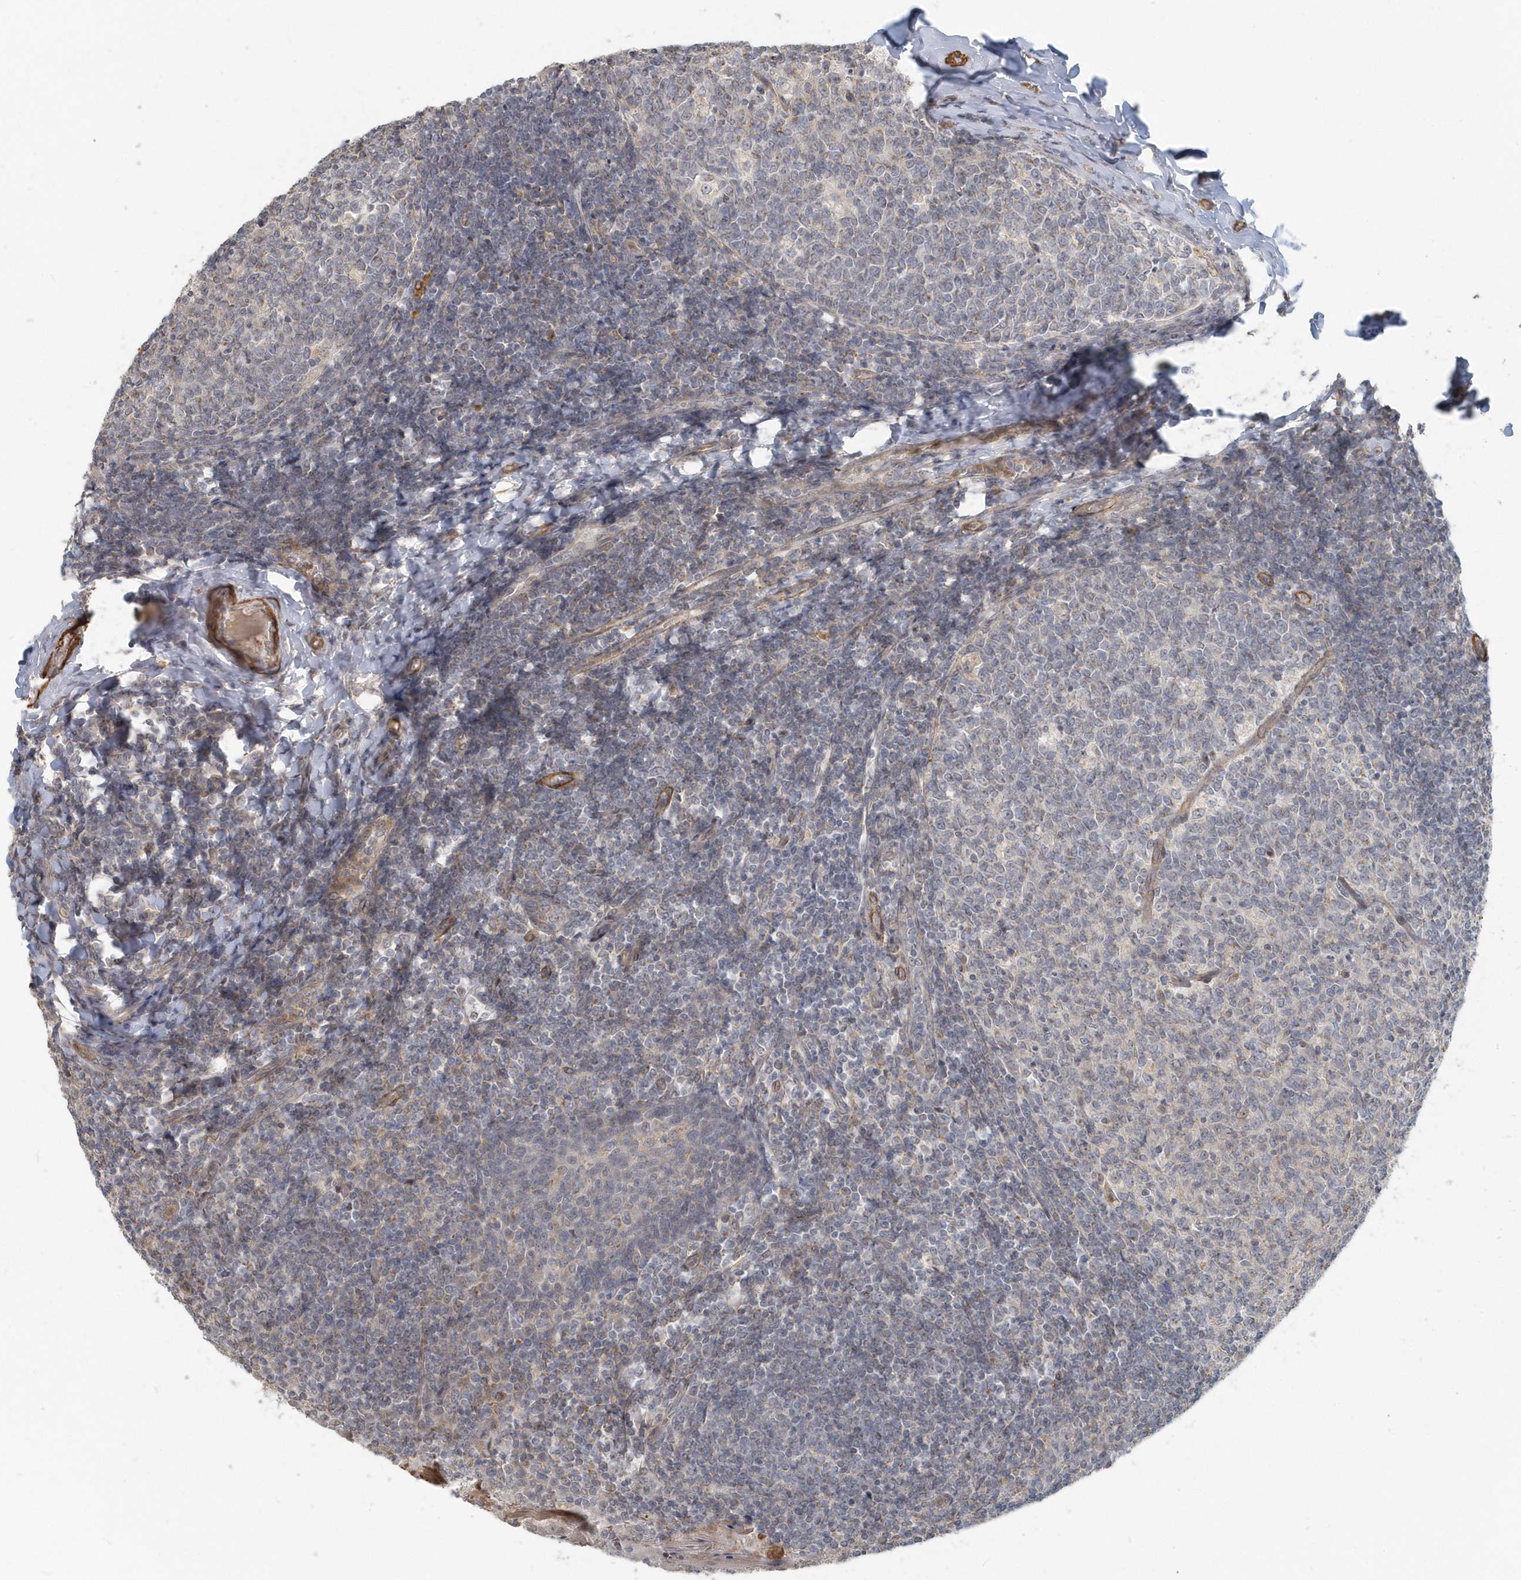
{"staining": {"intensity": "weak", "quantity": "<25%", "location": "cytoplasmic/membranous"}, "tissue": "tonsil", "cell_type": "Germinal center cells", "image_type": "normal", "snomed": [{"axis": "morphology", "description": "Normal tissue, NOS"}, {"axis": "topography", "description": "Tonsil"}], "caption": "DAB immunohistochemical staining of benign human tonsil shows no significant staining in germinal center cells. (DAB (3,3'-diaminobenzidine) immunohistochemistry (IHC) visualized using brightfield microscopy, high magnification).", "gene": "NAPB", "patient": {"sex": "female", "age": 19}}